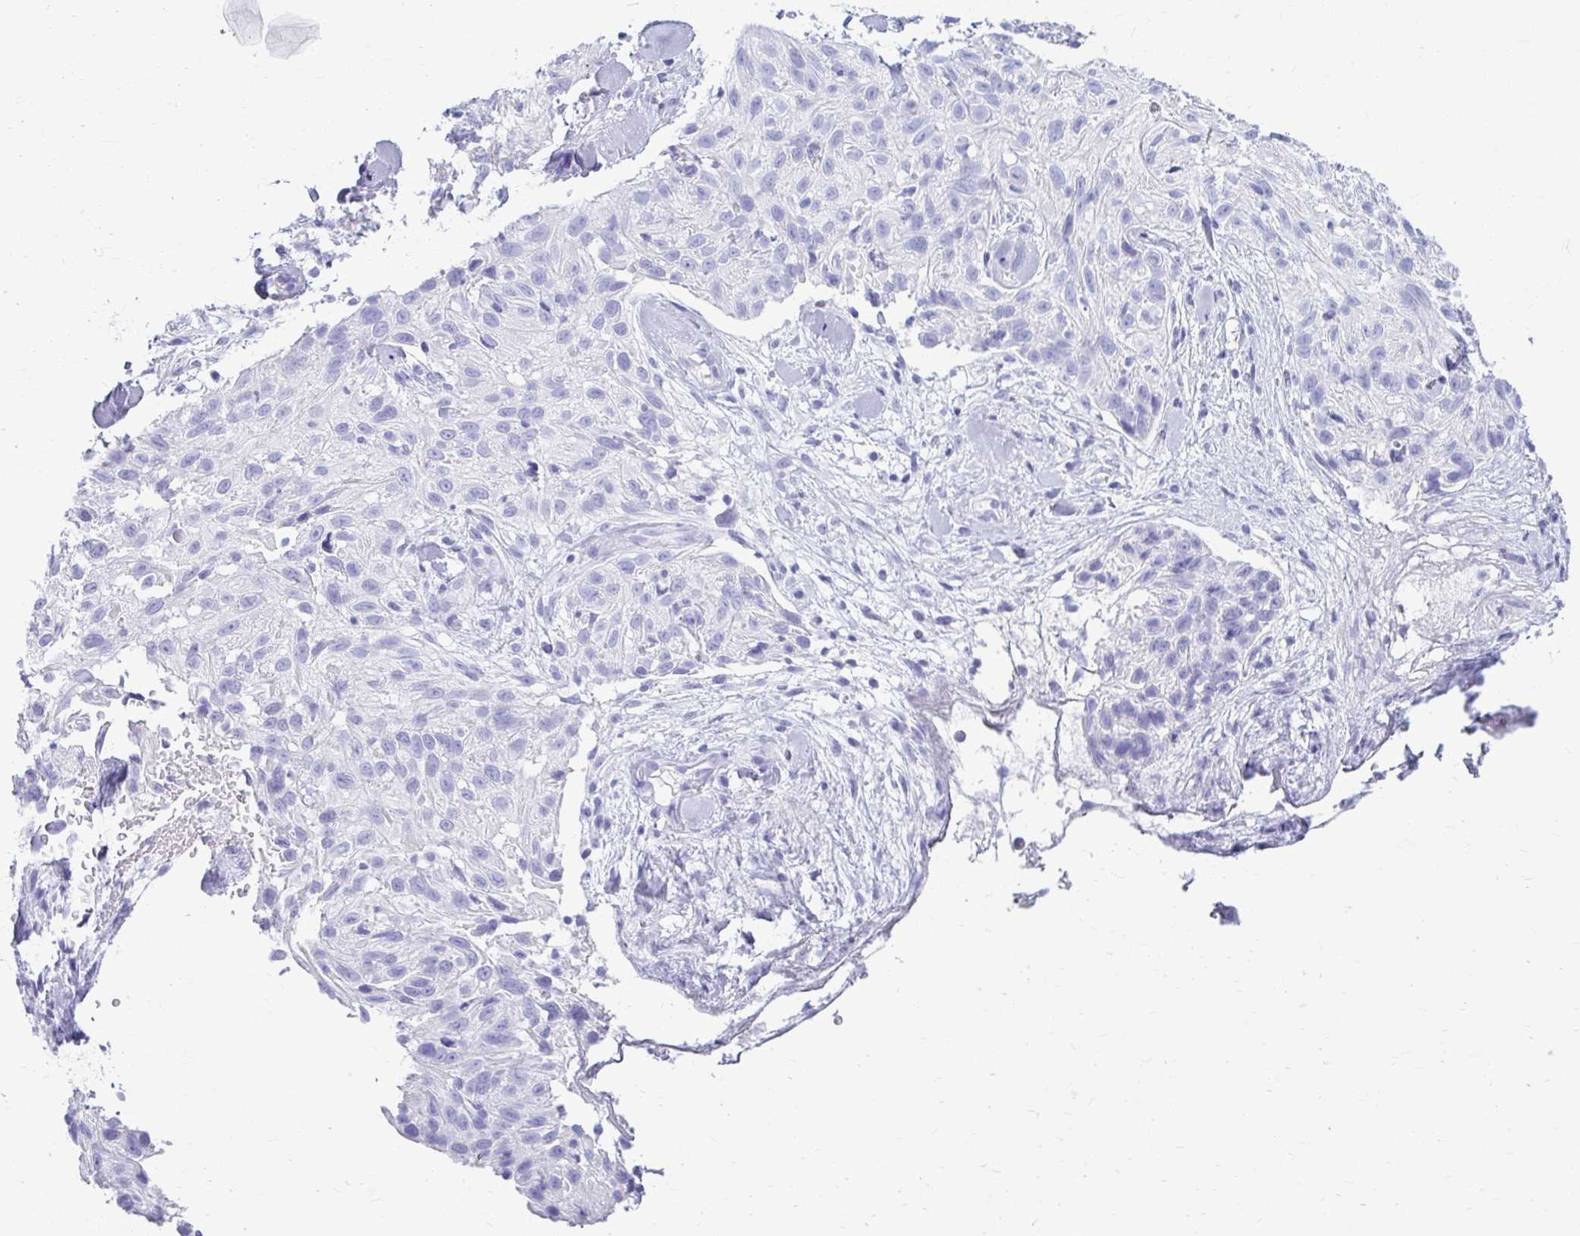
{"staining": {"intensity": "negative", "quantity": "none", "location": "none"}, "tissue": "skin cancer", "cell_type": "Tumor cells", "image_type": "cancer", "snomed": [{"axis": "morphology", "description": "Squamous cell carcinoma, NOS"}, {"axis": "topography", "description": "Skin"}], "caption": "Tumor cells show no significant protein expression in squamous cell carcinoma (skin). (Immunohistochemistry (ihc), brightfield microscopy, high magnification).", "gene": "ATP4B", "patient": {"sex": "male", "age": 82}}